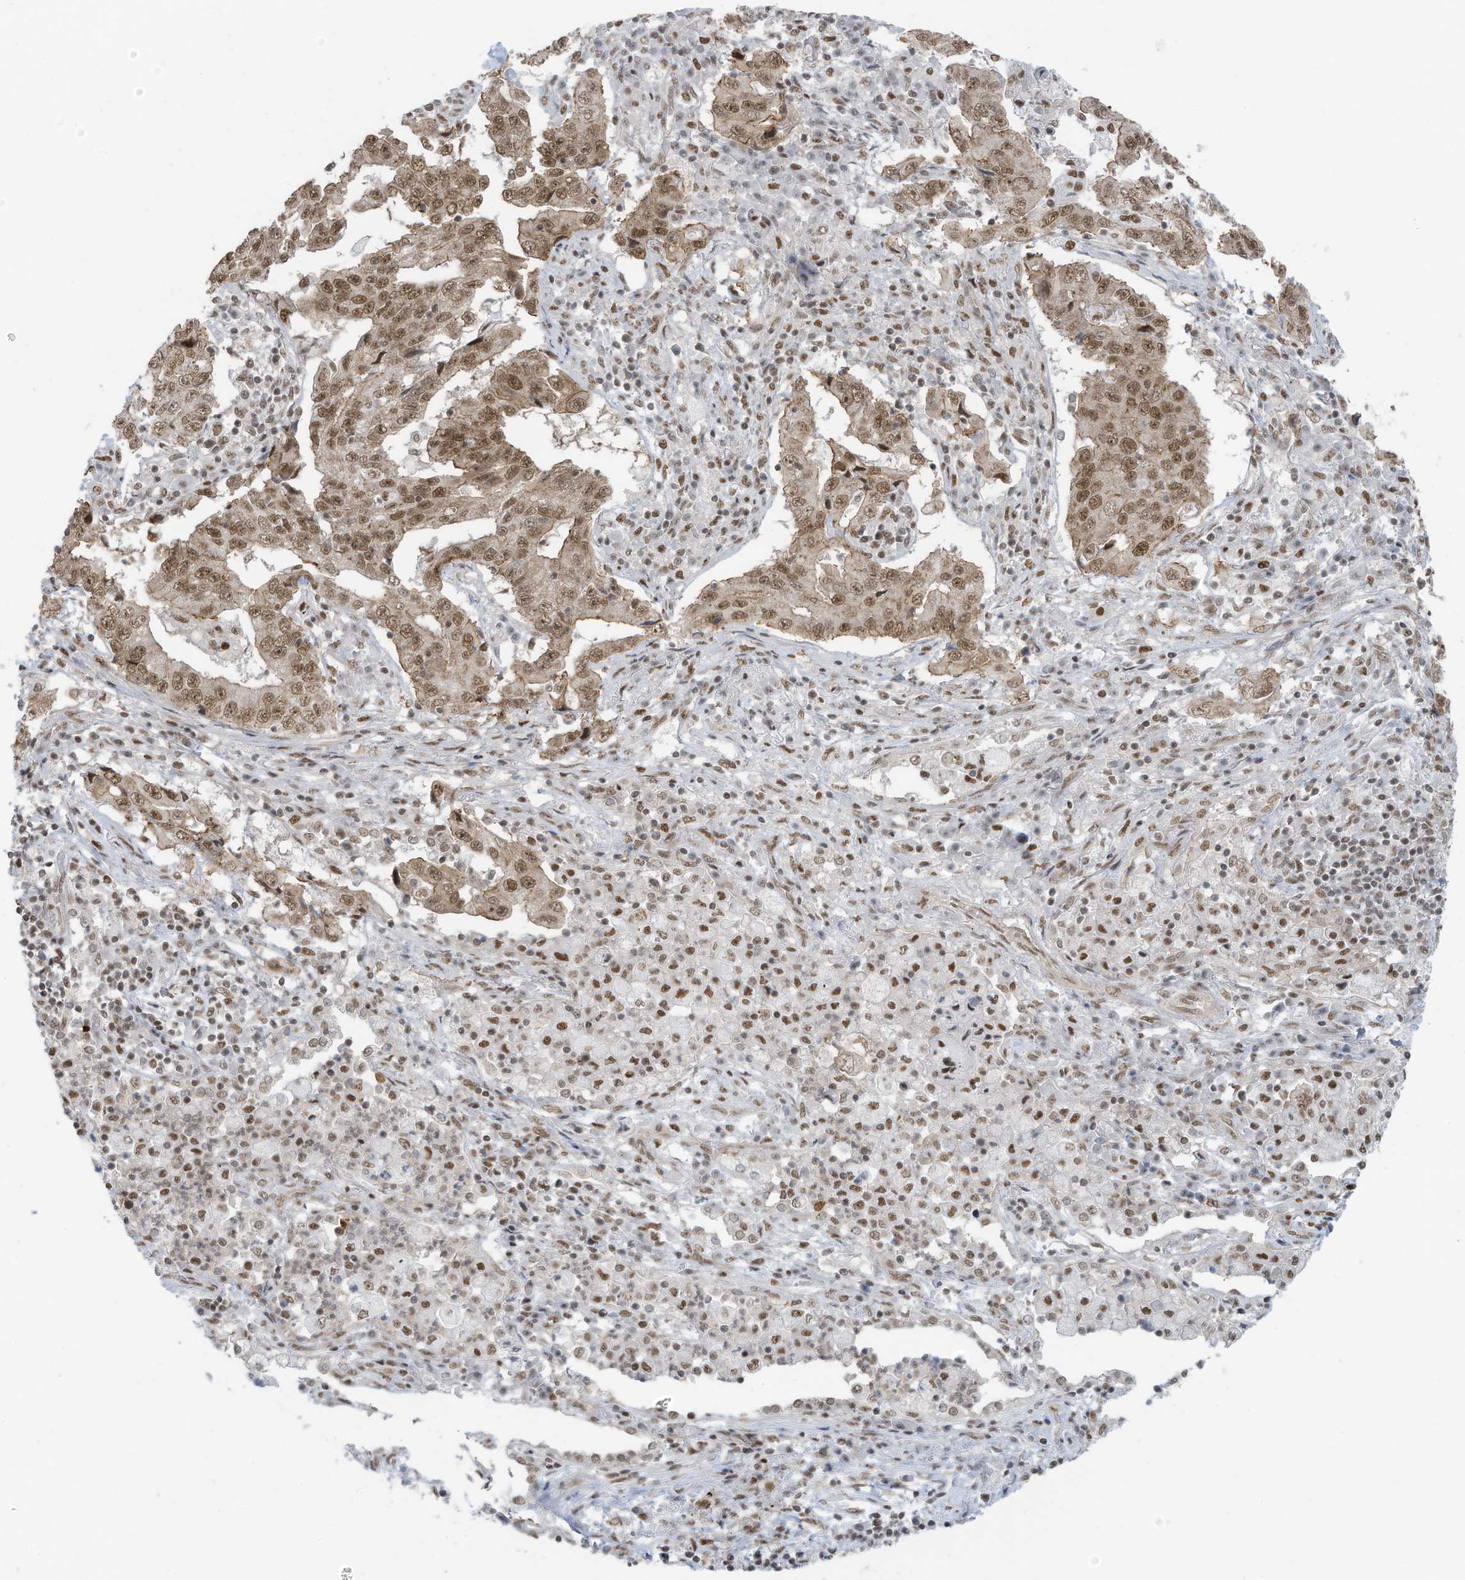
{"staining": {"intensity": "moderate", "quantity": ">75%", "location": "nuclear"}, "tissue": "lung cancer", "cell_type": "Tumor cells", "image_type": "cancer", "snomed": [{"axis": "morphology", "description": "Adenocarcinoma, NOS"}, {"axis": "topography", "description": "Lung"}], "caption": "An IHC photomicrograph of tumor tissue is shown. Protein staining in brown shows moderate nuclear positivity in lung adenocarcinoma within tumor cells.", "gene": "DBR1", "patient": {"sex": "female", "age": 51}}